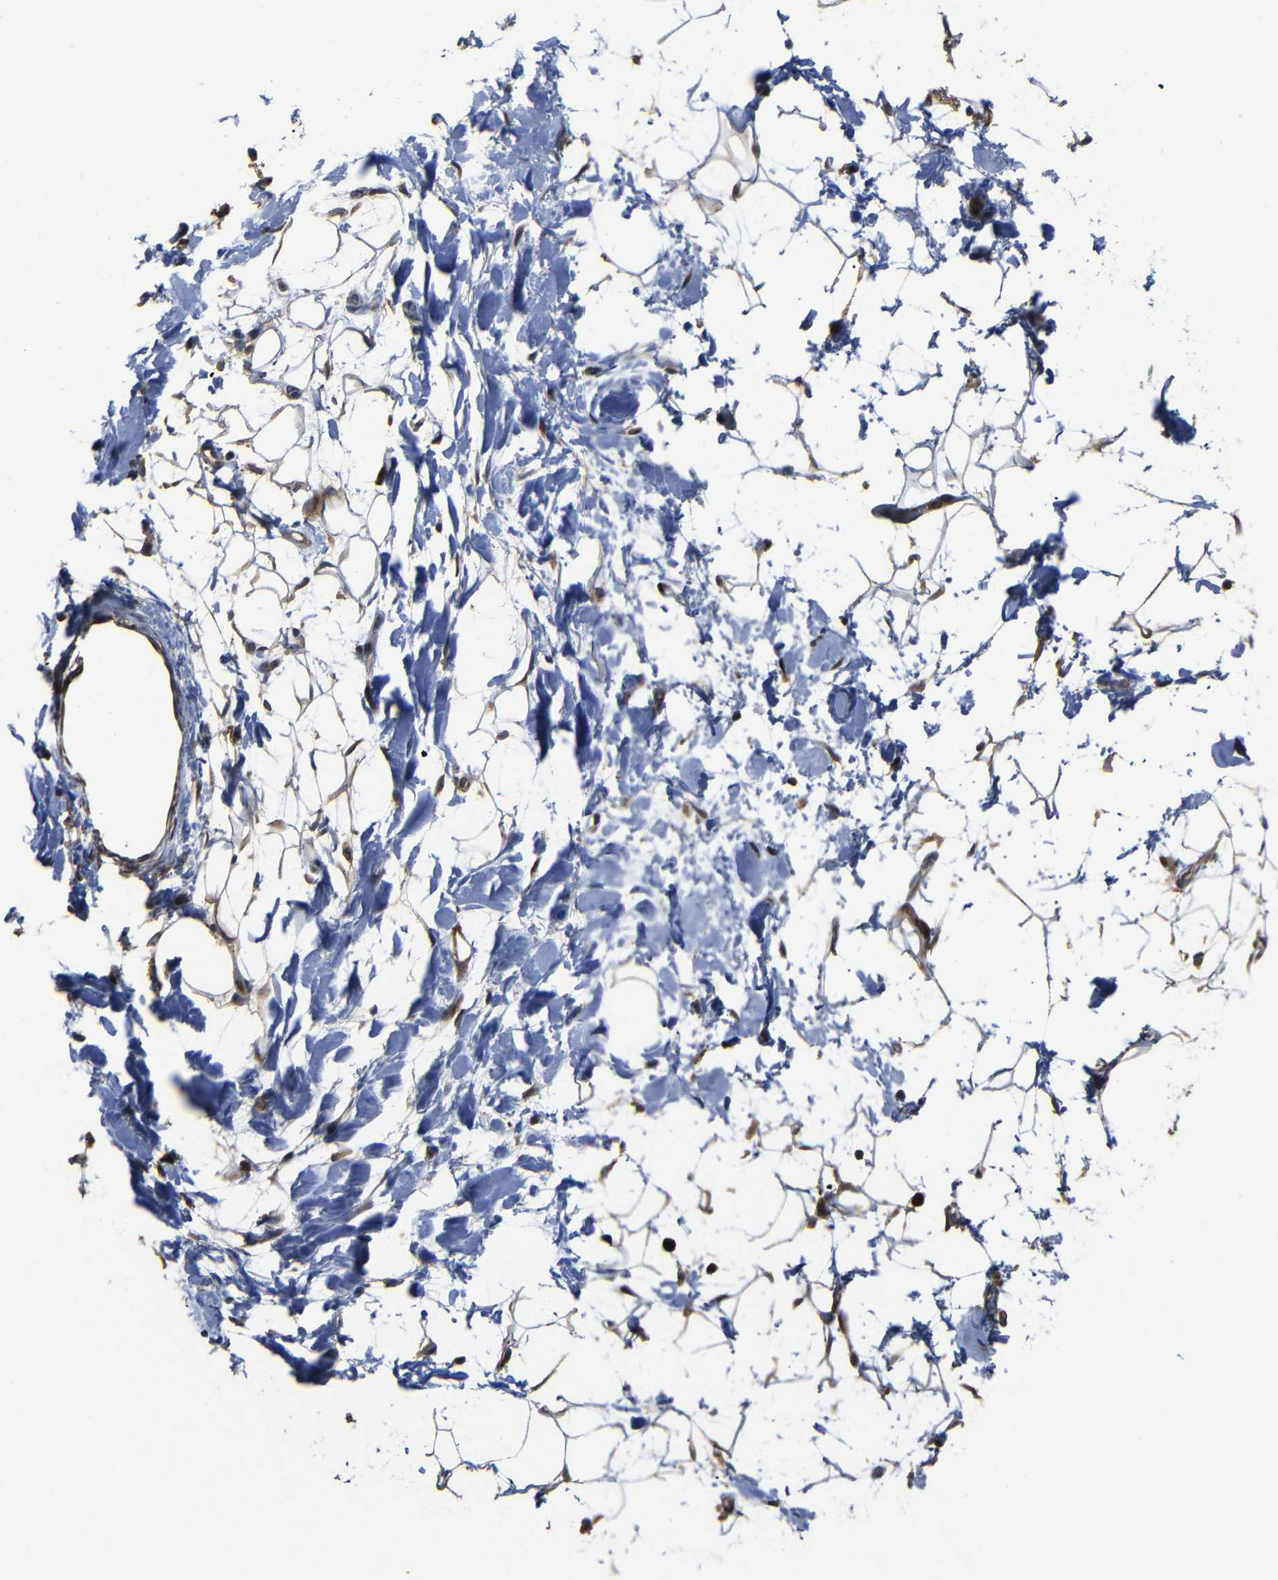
{"staining": {"intensity": "weak", "quantity": "25%-75%", "location": "cytoplasmic/membranous"}, "tissue": "adipose tissue", "cell_type": "Adipocytes", "image_type": "normal", "snomed": [{"axis": "morphology", "description": "Normal tissue, NOS"}, {"axis": "topography", "description": "Soft tissue"}], "caption": "Protein positivity by IHC reveals weak cytoplasmic/membranous staining in approximately 25%-75% of adipocytes in benign adipose tissue. The staining is performed using DAB brown chromogen to label protein expression. The nuclei are counter-stained blue using hematoxylin.", "gene": "SNN", "patient": {"sex": "male", "age": 72}}